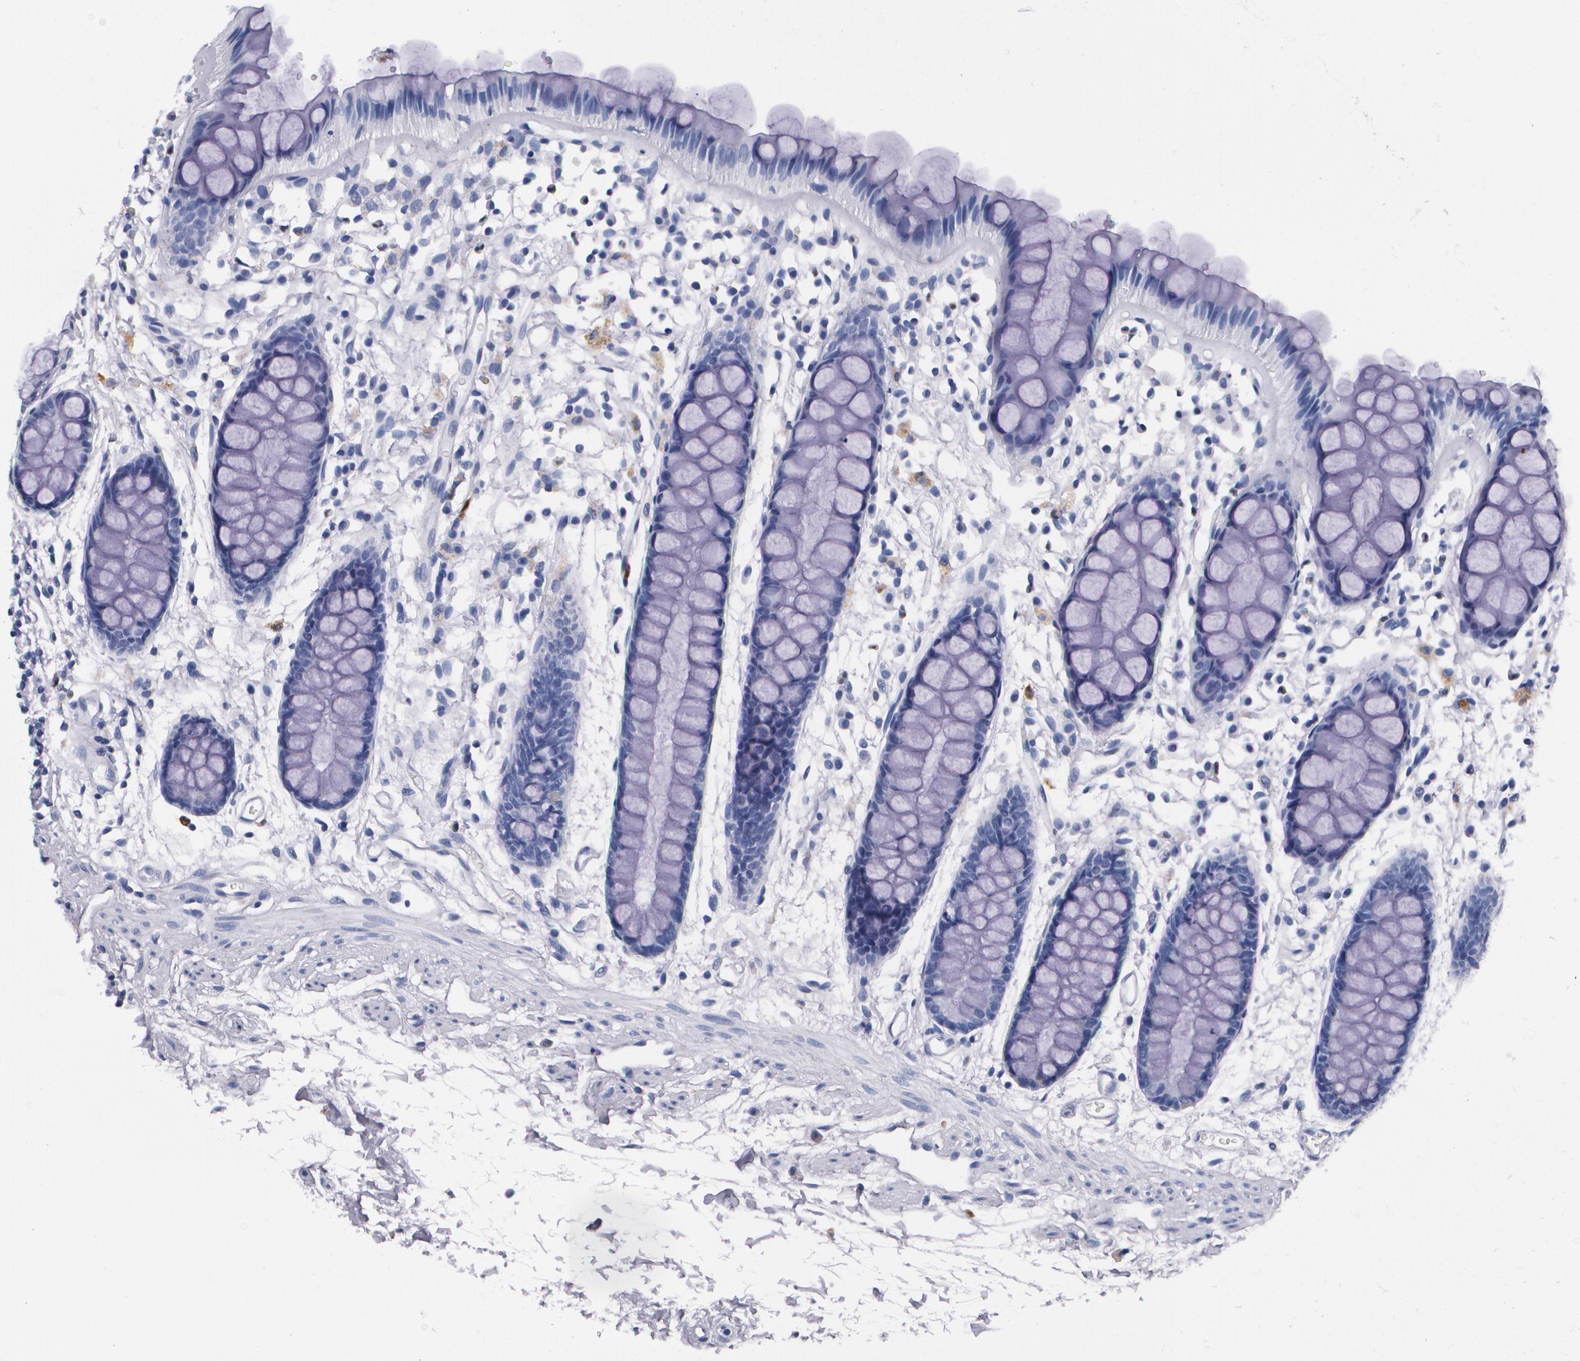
{"staining": {"intensity": "negative", "quantity": "none", "location": "none"}, "tissue": "rectum", "cell_type": "Glandular cells", "image_type": "normal", "snomed": [{"axis": "morphology", "description": "Normal tissue, NOS"}, {"axis": "topography", "description": "Rectum"}], "caption": "DAB immunohistochemical staining of normal rectum exhibits no significant staining in glandular cells.", "gene": "S100A8", "patient": {"sex": "female", "age": 66}}